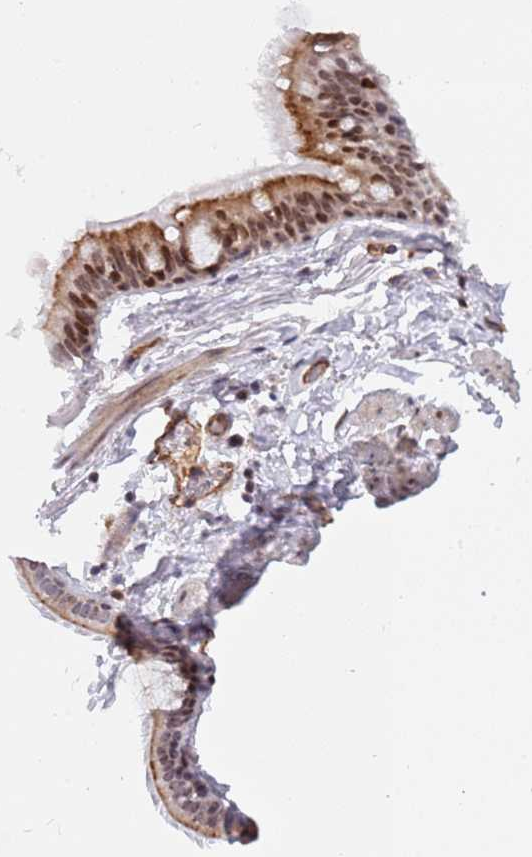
{"staining": {"intensity": "weak", "quantity": ">75%", "location": "nuclear"}, "tissue": "adipose tissue", "cell_type": "Adipocytes", "image_type": "normal", "snomed": [{"axis": "morphology", "description": "Normal tissue, NOS"}, {"axis": "topography", "description": "Lymph node"}, {"axis": "topography", "description": "Bronchus"}], "caption": "Adipose tissue stained with DAB (3,3'-diaminobenzidine) immunohistochemistry displays low levels of weak nuclear staining in about >75% of adipocytes. (DAB (3,3'-diaminobenzidine) = brown stain, brightfield microscopy at high magnification).", "gene": "LRMDA", "patient": {"sex": "male", "age": 63}}